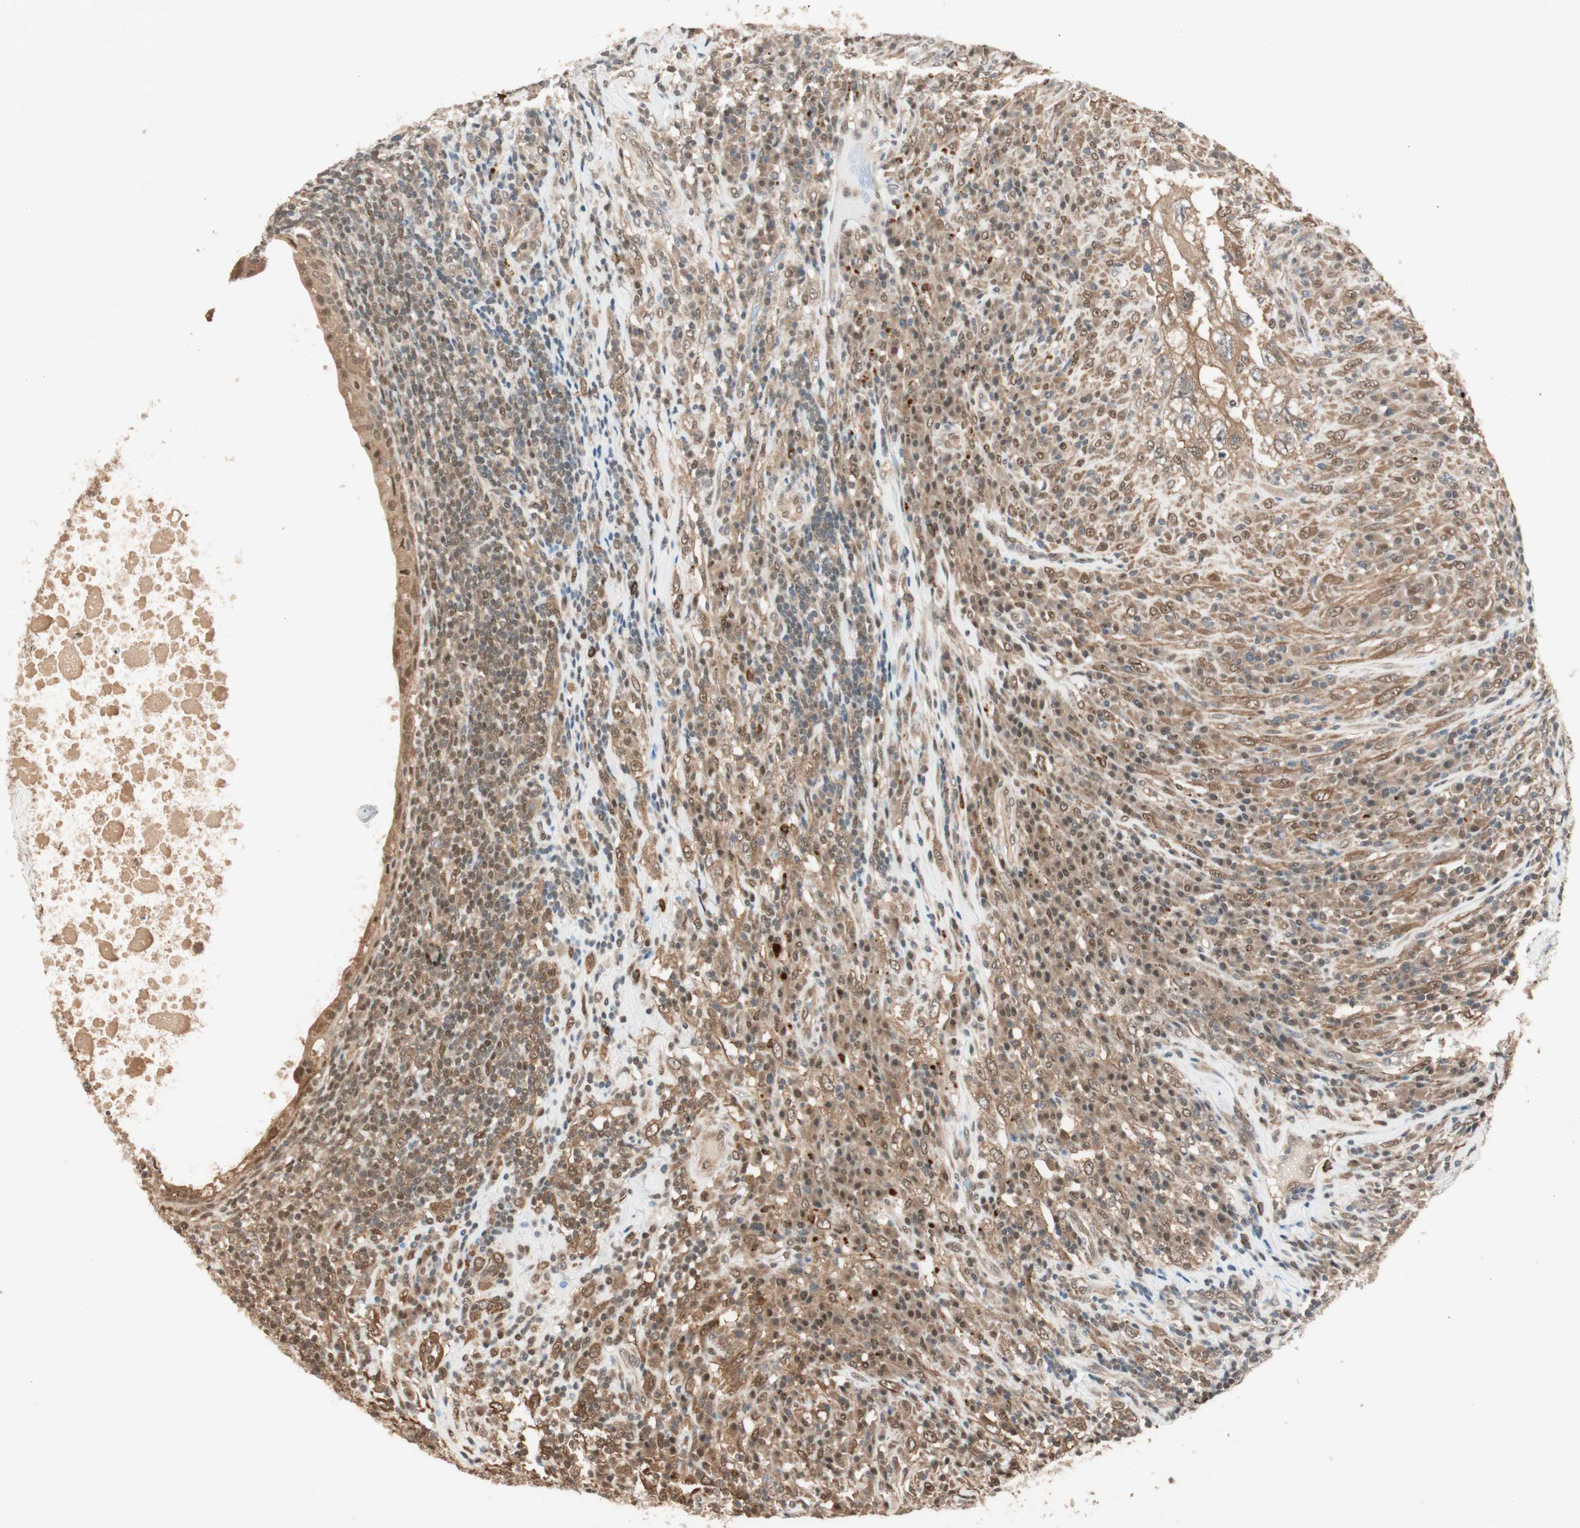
{"staining": {"intensity": "moderate", "quantity": ">75%", "location": "cytoplasmic/membranous"}, "tissue": "testis cancer", "cell_type": "Tumor cells", "image_type": "cancer", "snomed": [{"axis": "morphology", "description": "Necrosis, NOS"}, {"axis": "morphology", "description": "Carcinoma, Embryonal, NOS"}, {"axis": "topography", "description": "Testis"}], "caption": "Immunohistochemical staining of testis embryonal carcinoma reveals medium levels of moderate cytoplasmic/membranous protein expression in approximately >75% of tumor cells.", "gene": "ZNF443", "patient": {"sex": "male", "age": 19}}